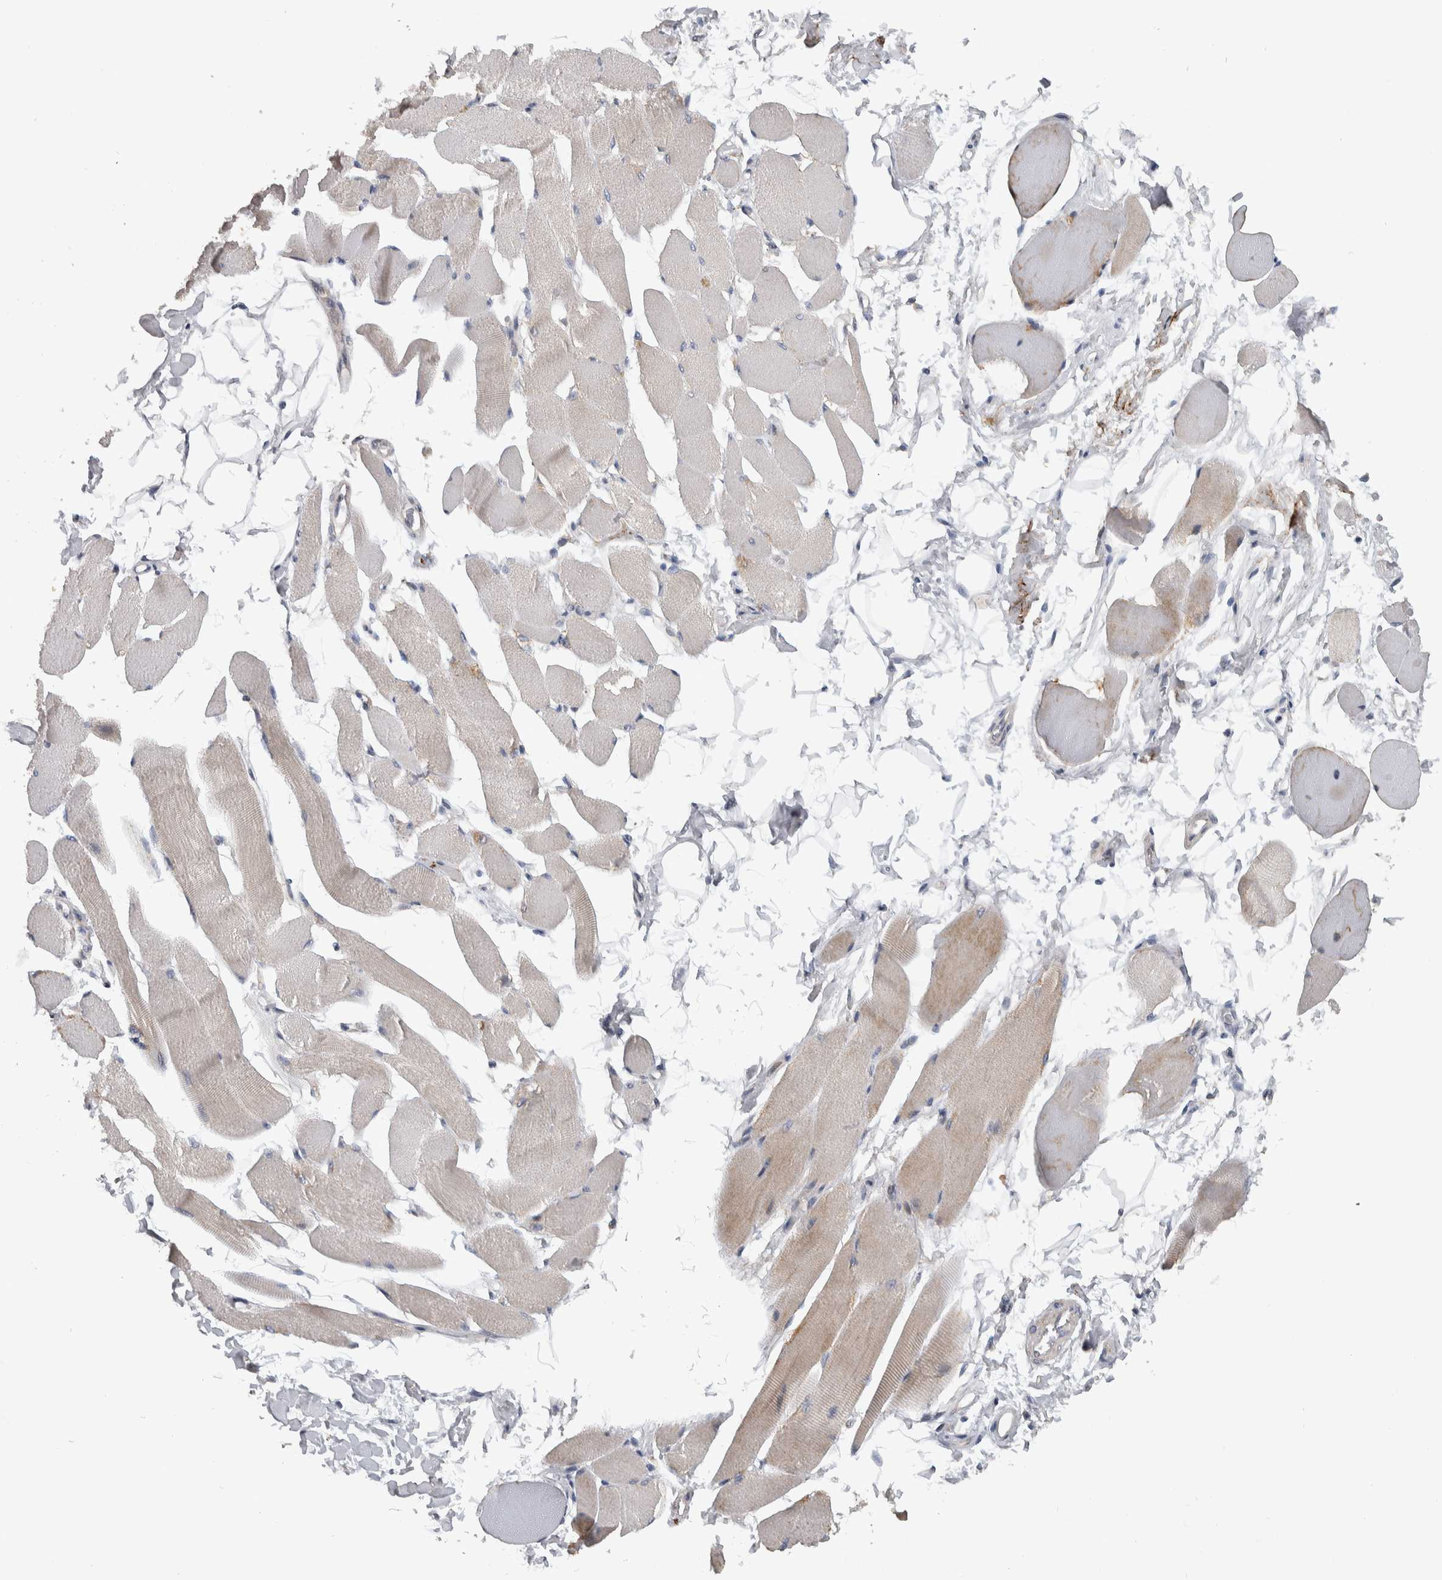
{"staining": {"intensity": "weak", "quantity": "<25%", "location": "cytoplasmic/membranous"}, "tissue": "skeletal muscle", "cell_type": "Myocytes", "image_type": "normal", "snomed": [{"axis": "morphology", "description": "Normal tissue, NOS"}, {"axis": "topography", "description": "Skeletal muscle"}, {"axis": "topography", "description": "Peripheral nerve tissue"}], "caption": "High power microscopy image of an IHC photomicrograph of unremarkable skeletal muscle, revealing no significant expression in myocytes. (DAB immunohistochemistry (IHC) visualized using brightfield microscopy, high magnification).", "gene": "FAM83G", "patient": {"sex": "female", "age": 84}}